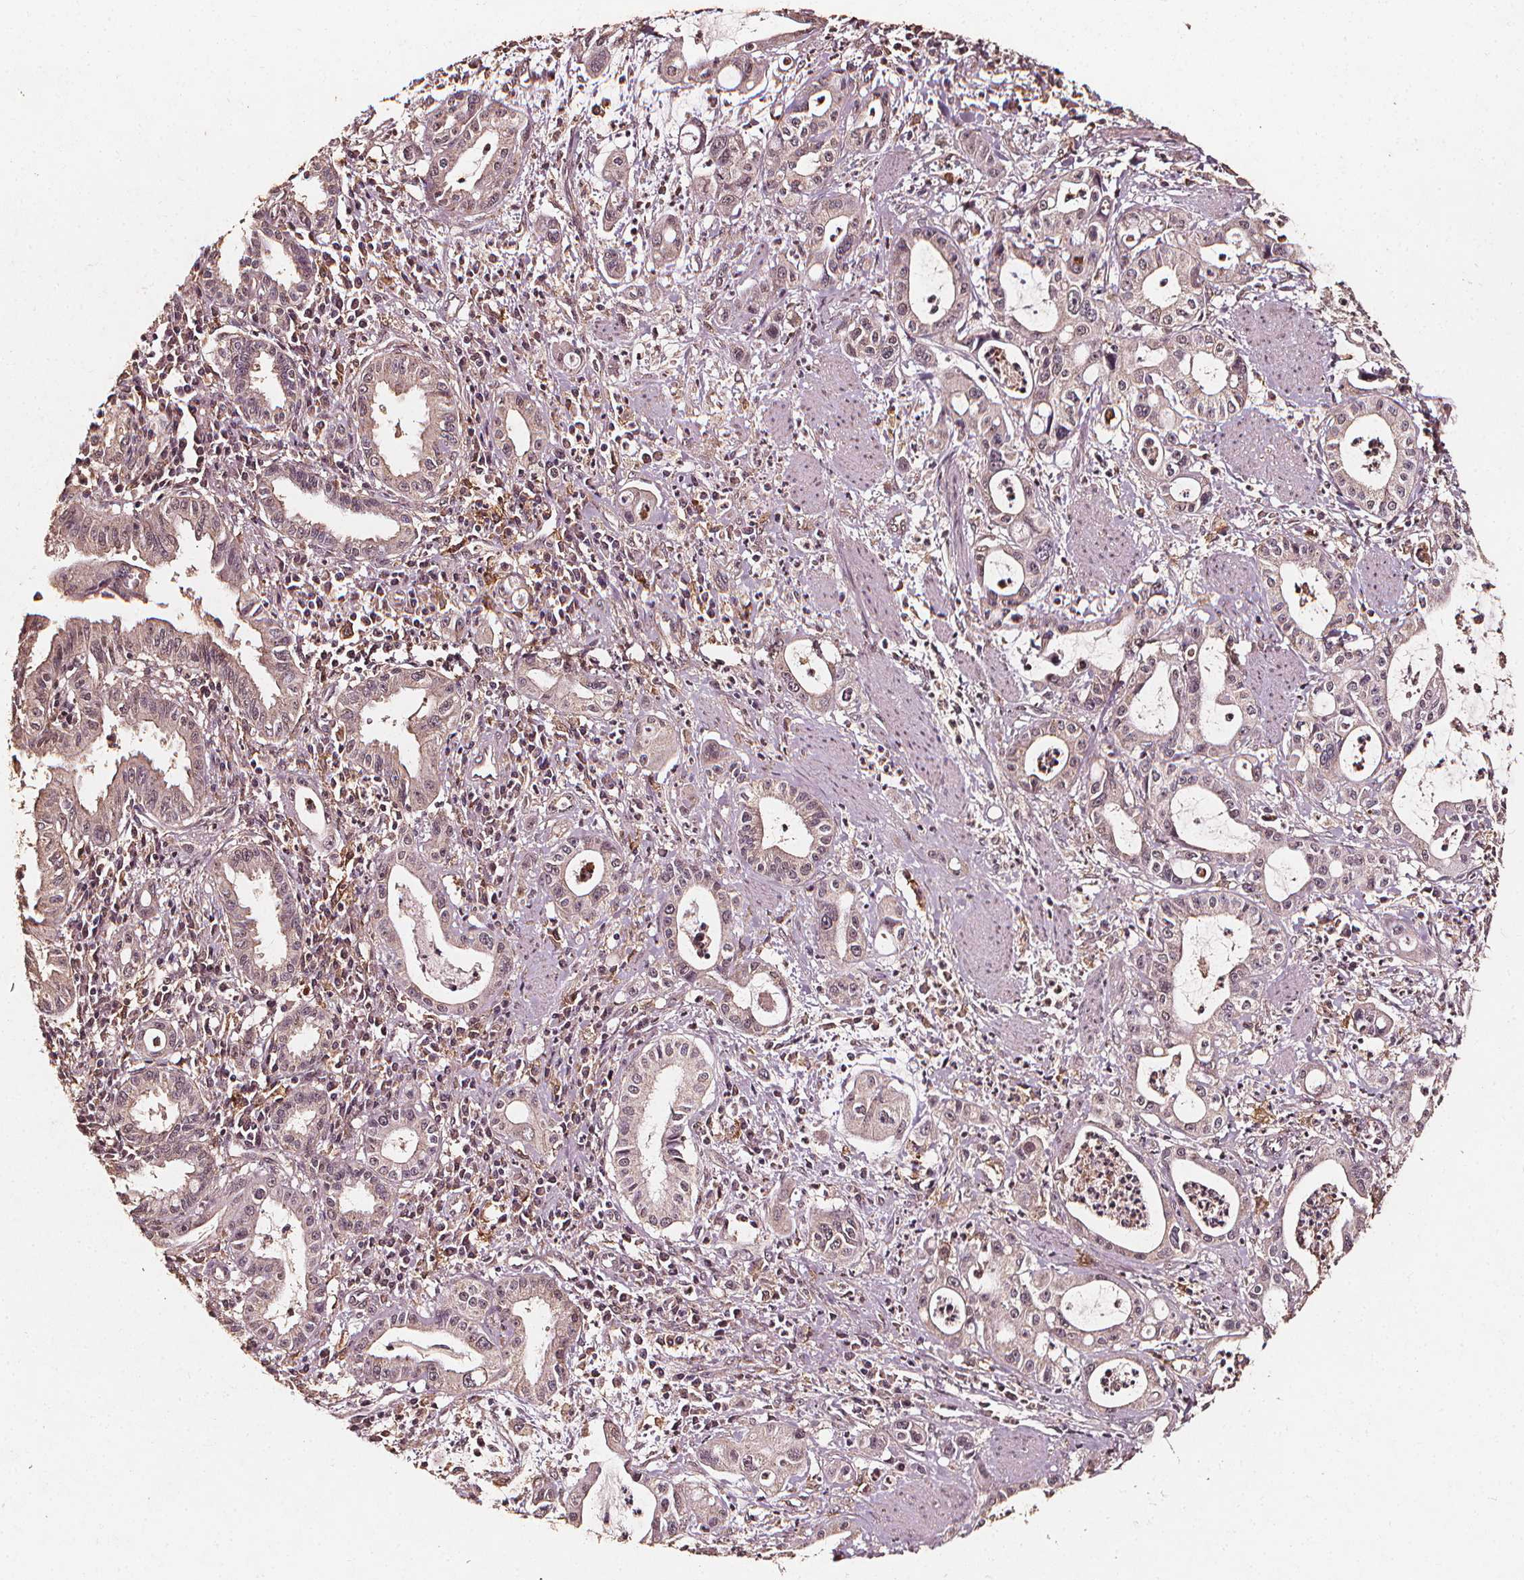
{"staining": {"intensity": "weak", "quantity": "<25%", "location": "cytoplasmic/membranous"}, "tissue": "pancreatic cancer", "cell_type": "Tumor cells", "image_type": "cancer", "snomed": [{"axis": "morphology", "description": "Adenocarcinoma, NOS"}, {"axis": "topography", "description": "Pancreas"}], "caption": "Immunohistochemistry (IHC) photomicrograph of neoplastic tissue: human adenocarcinoma (pancreatic) stained with DAB (3,3'-diaminobenzidine) reveals no significant protein staining in tumor cells.", "gene": "ABCA1", "patient": {"sex": "male", "age": 72}}